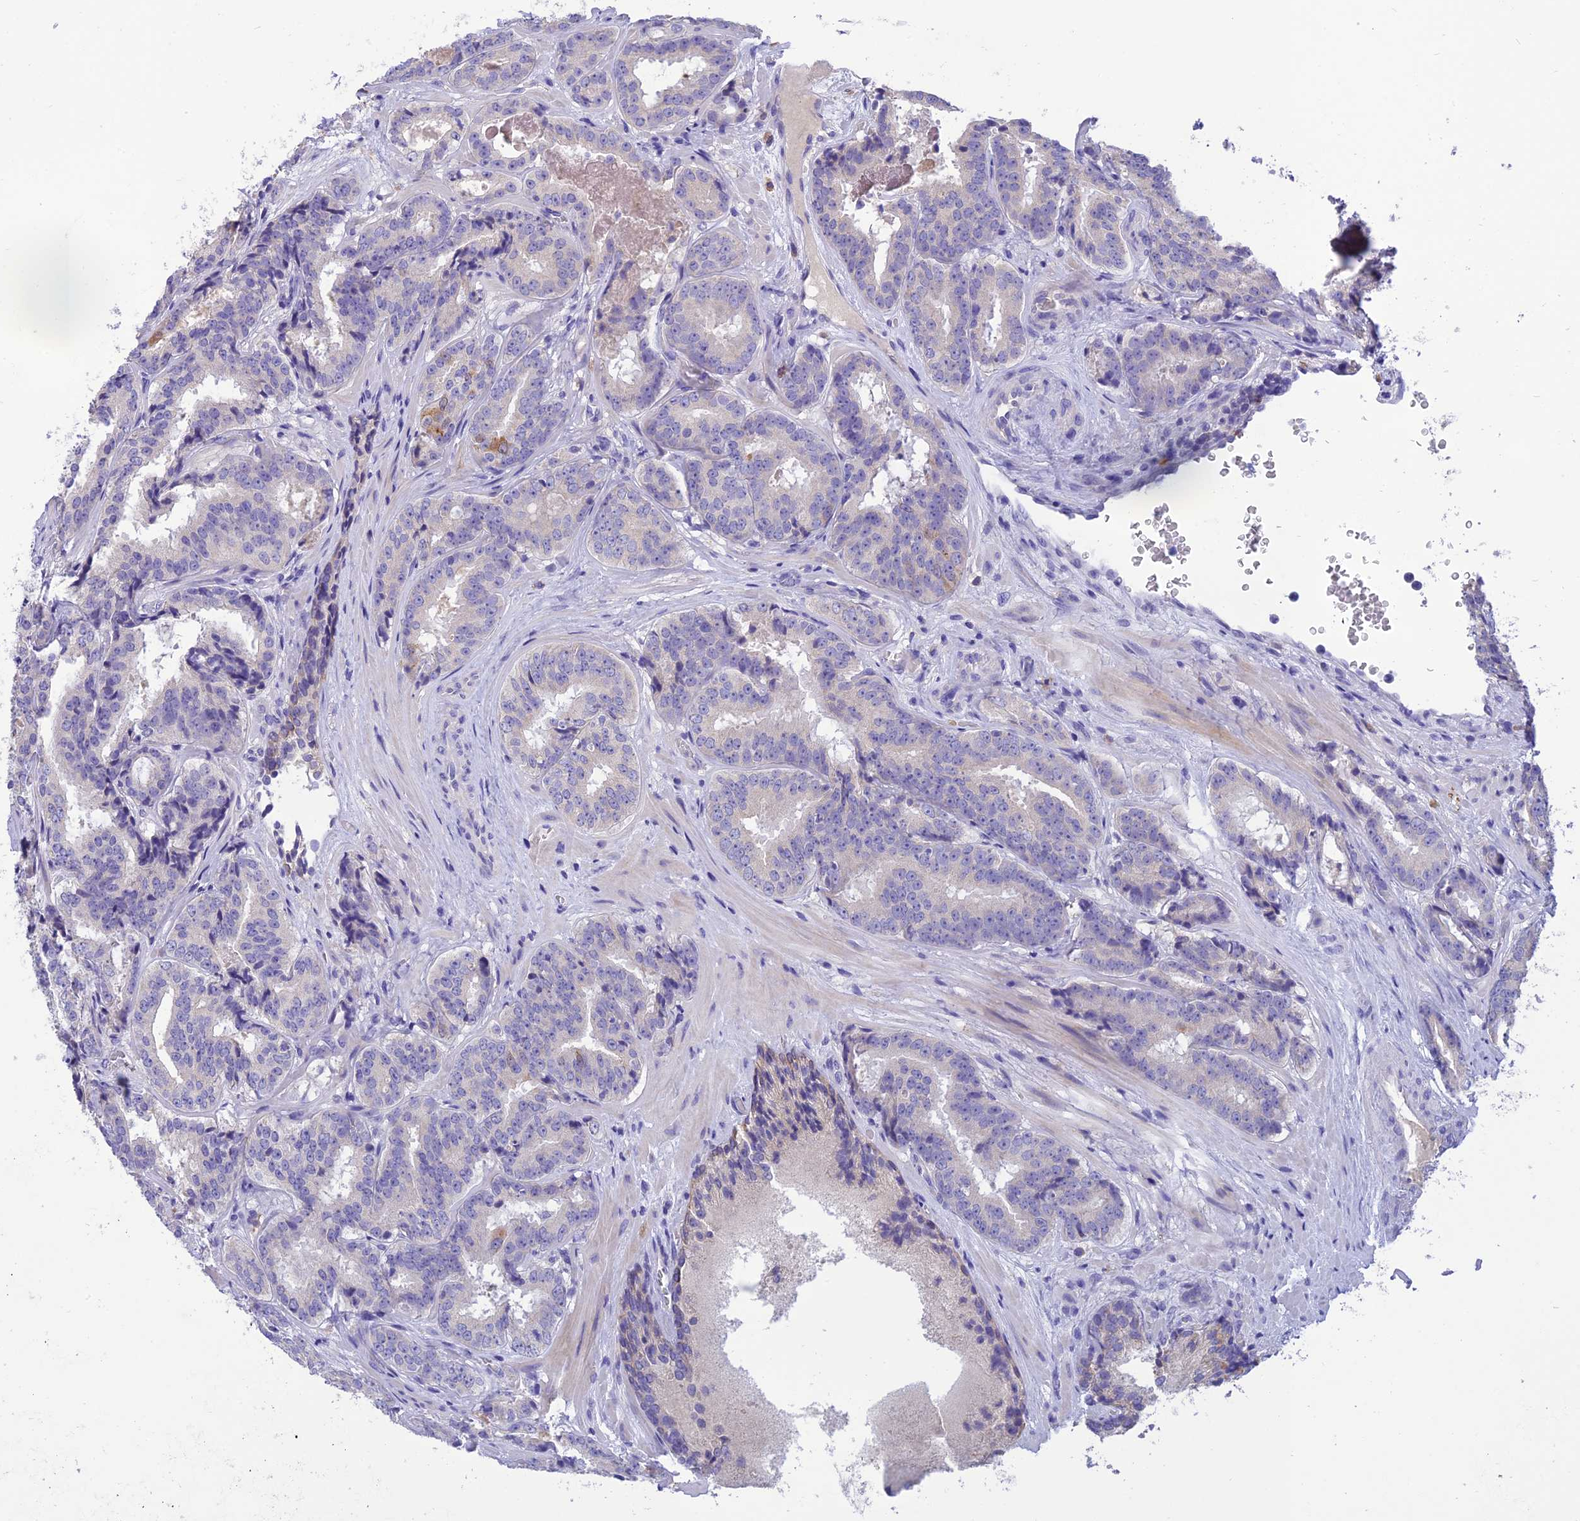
{"staining": {"intensity": "negative", "quantity": "none", "location": "none"}, "tissue": "prostate cancer", "cell_type": "Tumor cells", "image_type": "cancer", "snomed": [{"axis": "morphology", "description": "Adenocarcinoma, High grade"}, {"axis": "topography", "description": "Prostate"}], "caption": "This is a histopathology image of immunohistochemistry staining of prostate adenocarcinoma (high-grade), which shows no positivity in tumor cells.", "gene": "SFT2D2", "patient": {"sex": "male", "age": 57}}